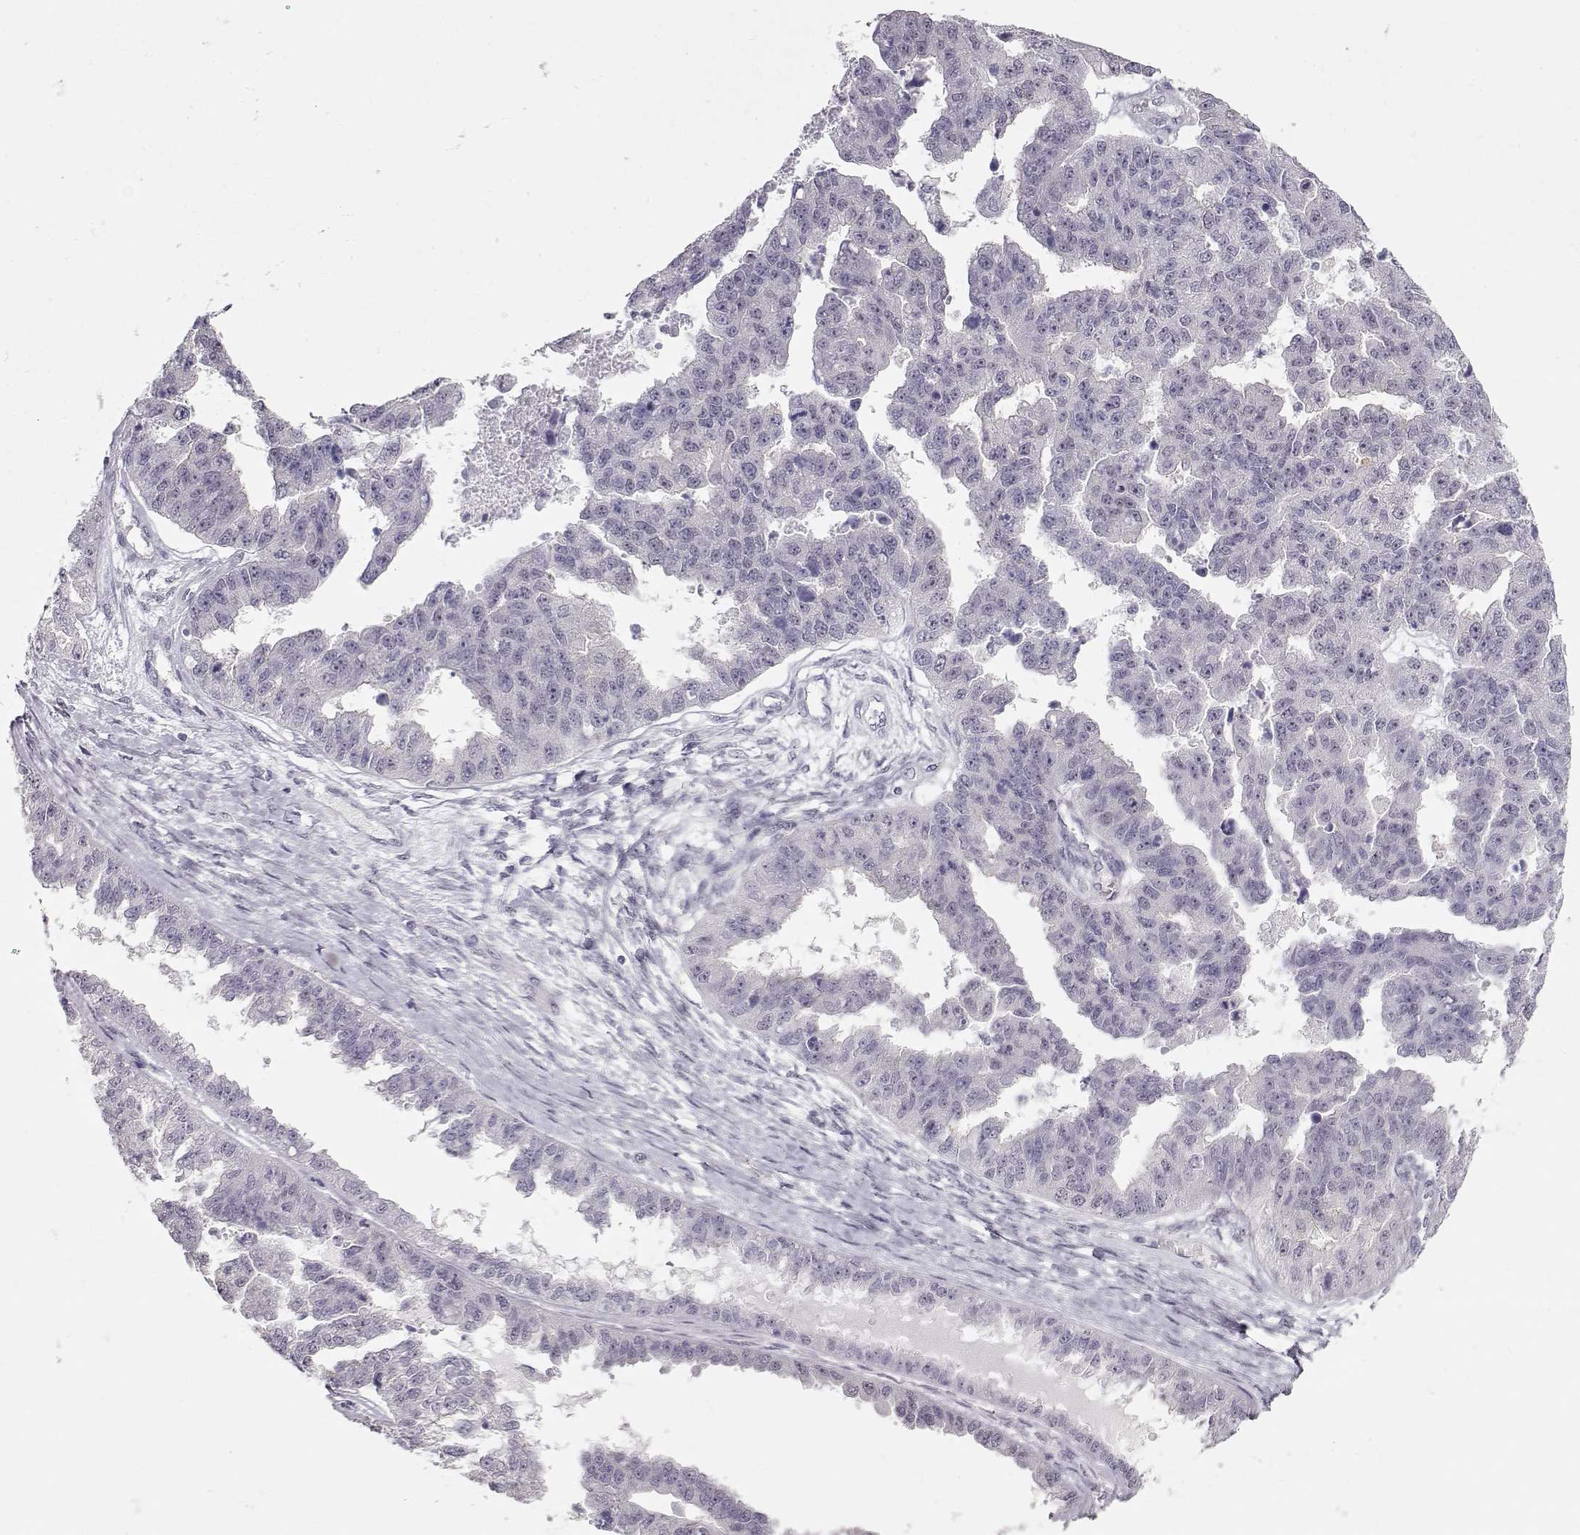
{"staining": {"intensity": "negative", "quantity": "none", "location": "none"}, "tissue": "ovarian cancer", "cell_type": "Tumor cells", "image_type": "cancer", "snomed": [{"axis": "morphology", "description": "Cystadenocarcinoma, serous, NOS"}, {"axis": "topography", "description": "Ovary"}], "caption": "Immunohistochemistry (IHC) photomicrograph of human ovarian cancer (serous cystadenocarcinoma) stained for a protein (brown), which shows no expression in tumor cells.", "gene": "FAM205A", "patient": {"sex": "female", "age": 58}}